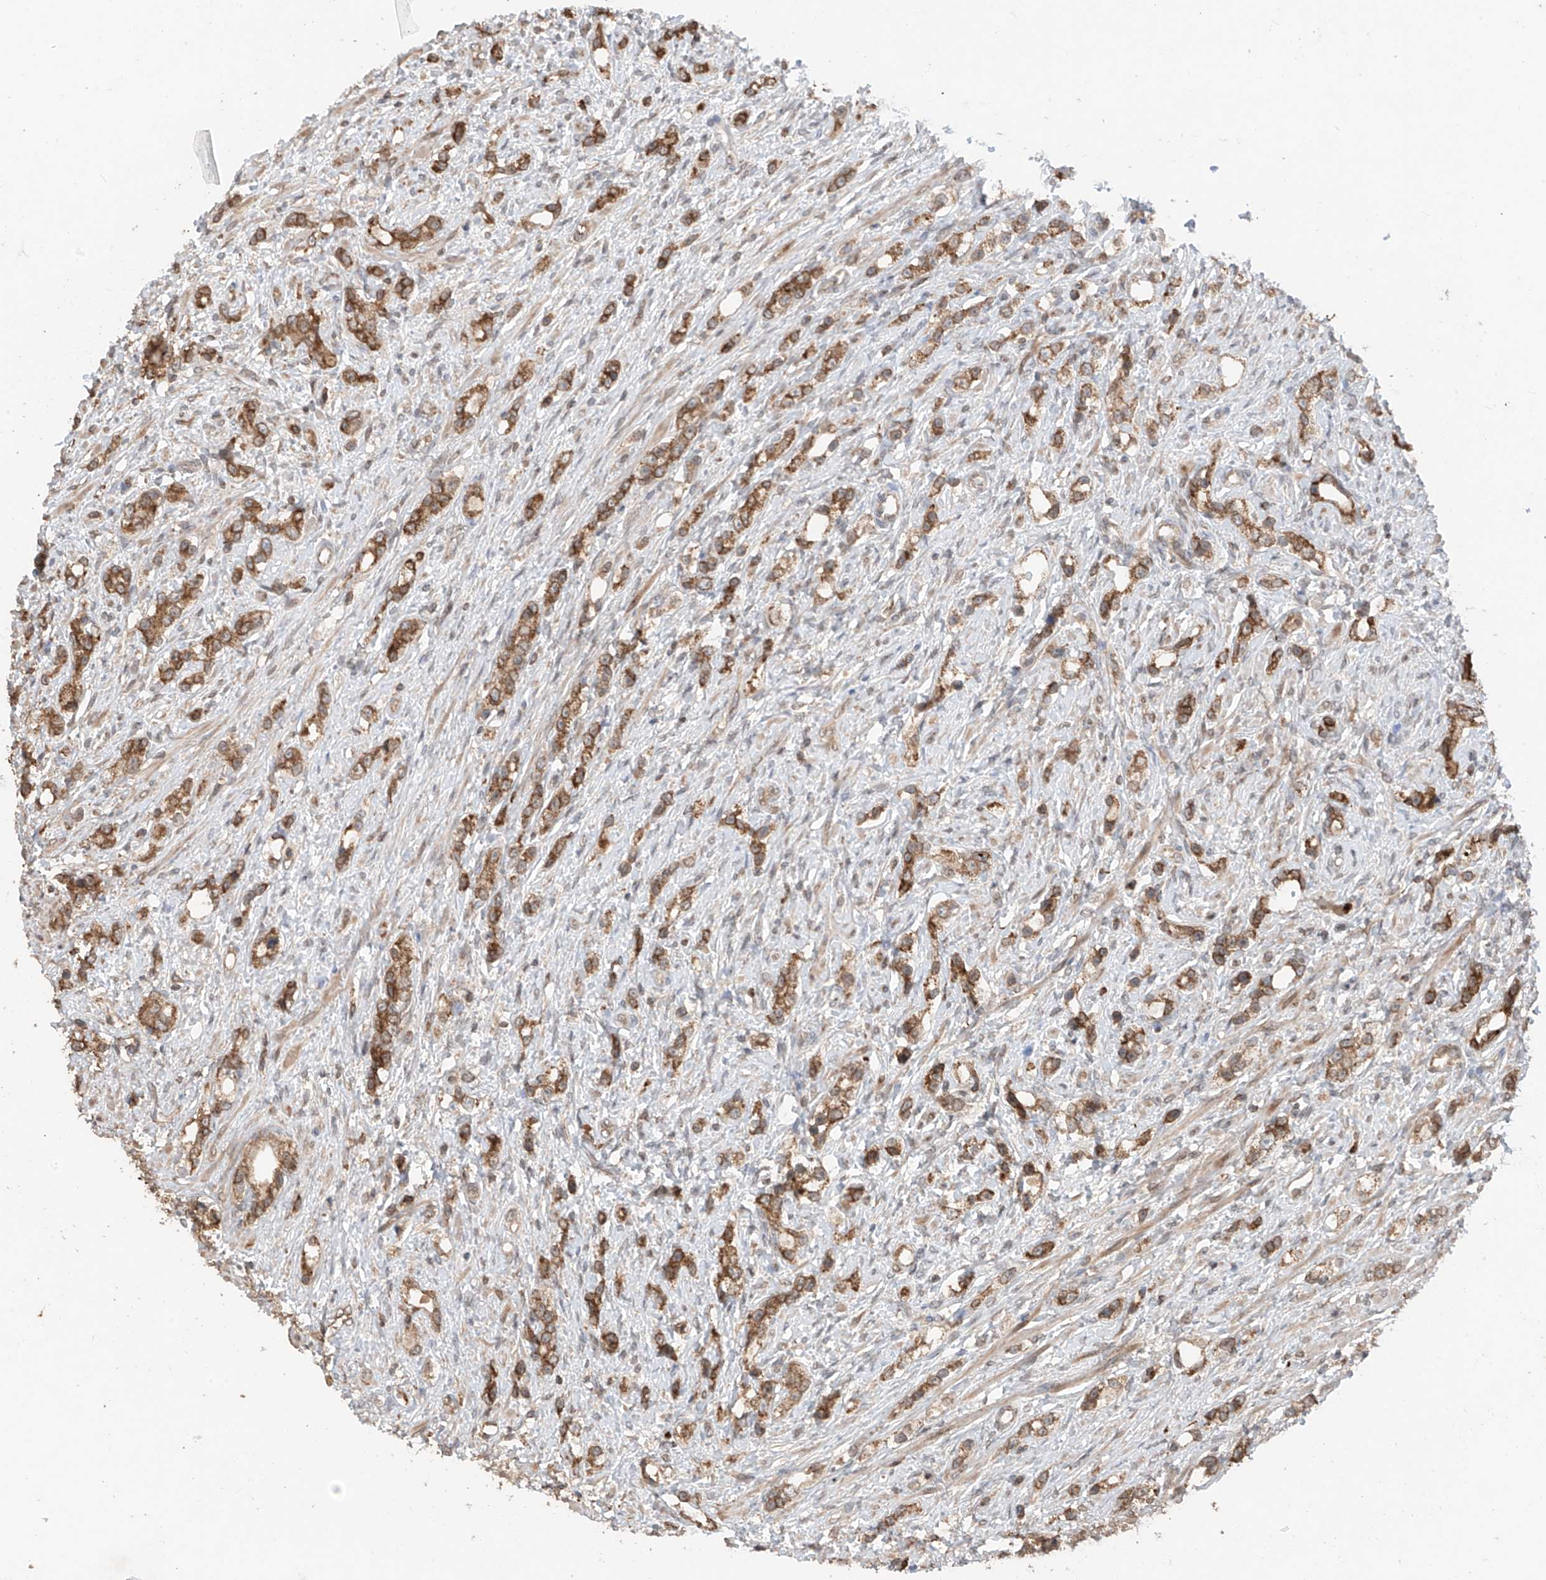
{"staining": {"intensity": "moderate", "quantity": ">75%", "location": "cytoplasmic/membranous"}, "tissue": "prostate cancer", "cell_type": "Tumor cells", "image_type": "cancer", "snomed": [{"axis": "morphology", "description": "Adenocarcinoma, High grade"}, {"axis": "topography", "description": "Prostate"}], "caption": "The micrograph displays a brown stain indicating the presence of a protein in the cytoplasmic/membranous of tumor cells in high-grade adenocarcinoma (prostate).", "gene": "AHCTF1", "patient": {"sex": "male", "age": 63}}